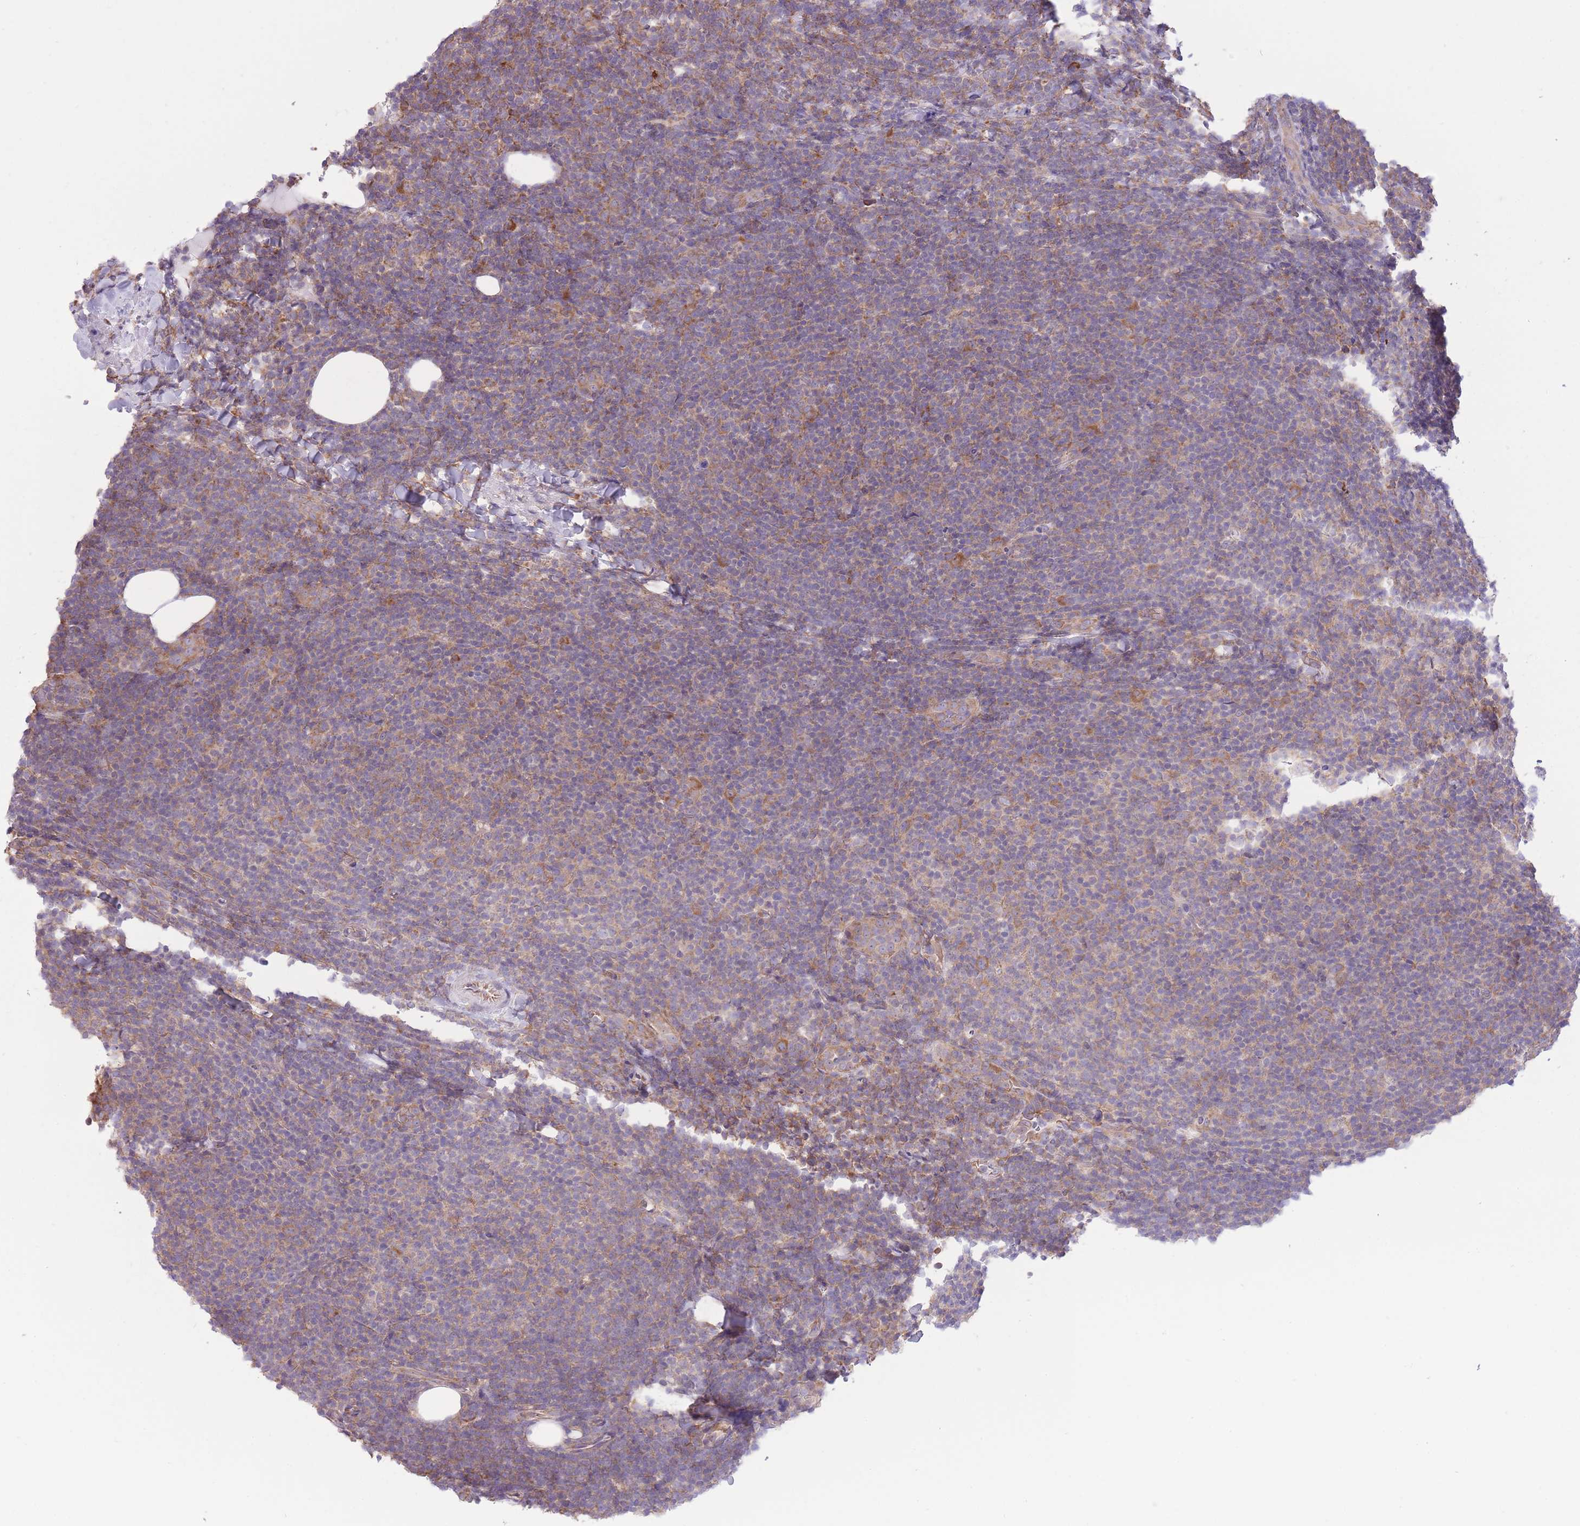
{"staining": {"intensity": "weak", "quantity": "25%-75%", "location": "cytoplasmic/membranous"}, "tissue": "lymphoma", "cell_type": "Tumor cells", "image_type": "cancer", "snomed": [{"axis": "morphology", "description": "Malignant lymphoma, non-Hodgkin's type, Low grade"}, {"axis": "topography", "description": "Lymph node"}], "caption": "IHC micrograph of lymphoma stained for a protein (brown), which shows low levels of weak cytoplasmic/membranous staining in about 25%-75% of tumor cells.", "gene": "ZNF501", "patient": {"sex": "male", "age": 66}}